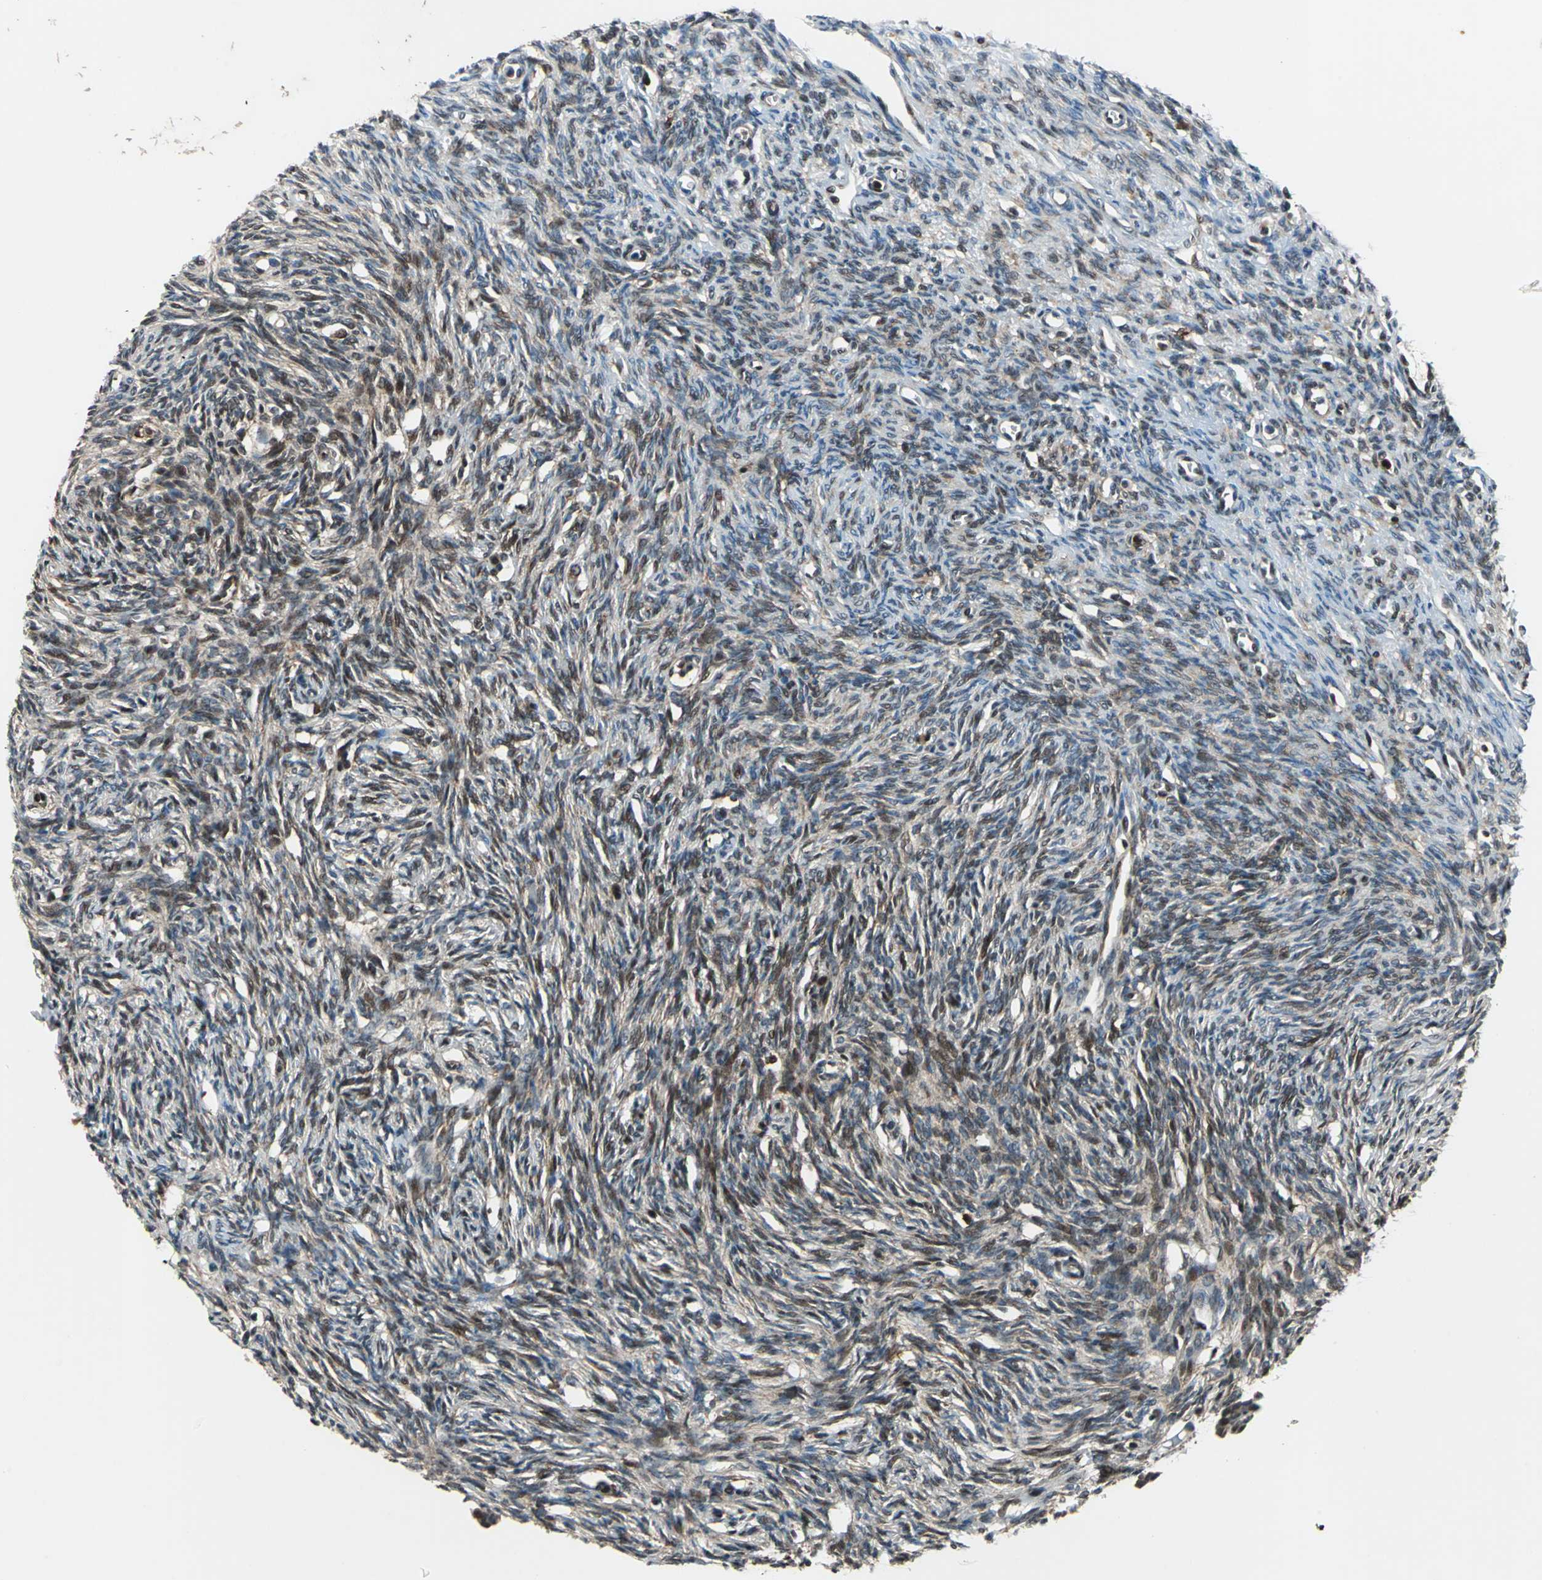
{"staining": {"intensity": "moderate", "quantity": ">75%", "location": "cytoplasmic/membranous"}, "tissue": "ovary", "cell_type": "Ovarian stroma cells", "image_type": "normal", "snomed": [{"axis": "morphology", "description": "Normal tissue, NOS"}, {"axis": "topography", "description": "Ovary"}], "caption": "Immunohistochemistry (IHC) of normal human ovary exhibits medium levels of moderate cytoplasmic/membranous staining in approximately >75% of ovarian stroma cells.", "gene": "AATF", "patient": {"sex": "female", "age": 33}}